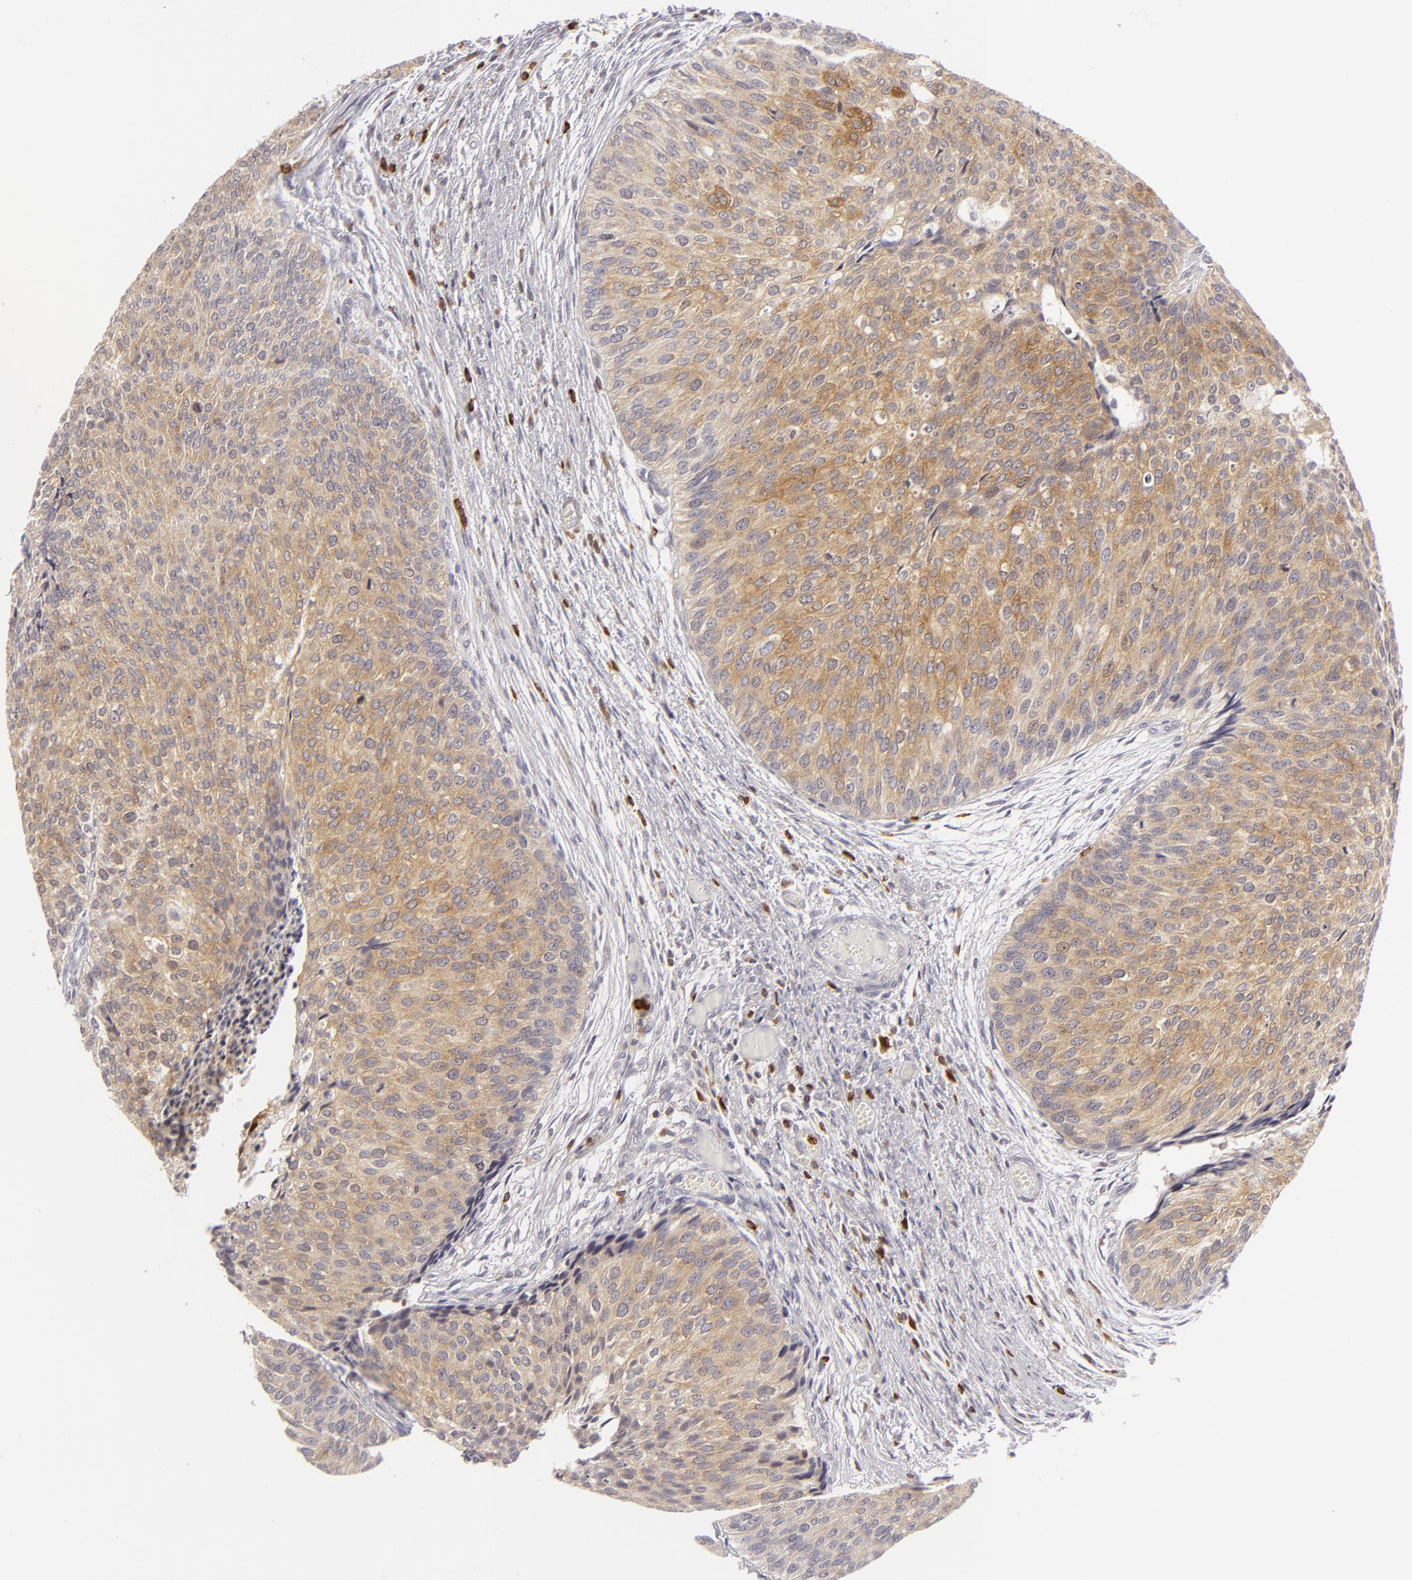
{"staining": {"intensity": "moderate", "quantity": ">75%", "location": "cytoplasmic/membranous"}, "tissue": "urothelial cancer", "cell_type": "Tumor cells", "image_type": "cancer", "snomed": [{"axis": "morphology", "description": "Urothelial carcinoma, Low grade"}, {"axis": "topography", "description": "Urinary bladder"}], "caption": "Human urothelial cancer stained with a brown dye exhibits moderate cytoplasmic/membranous positive expression in about >75% of tumor cells.", "gene": "APOBEC3G", "patient": {"sex": "male", "age": 84}}